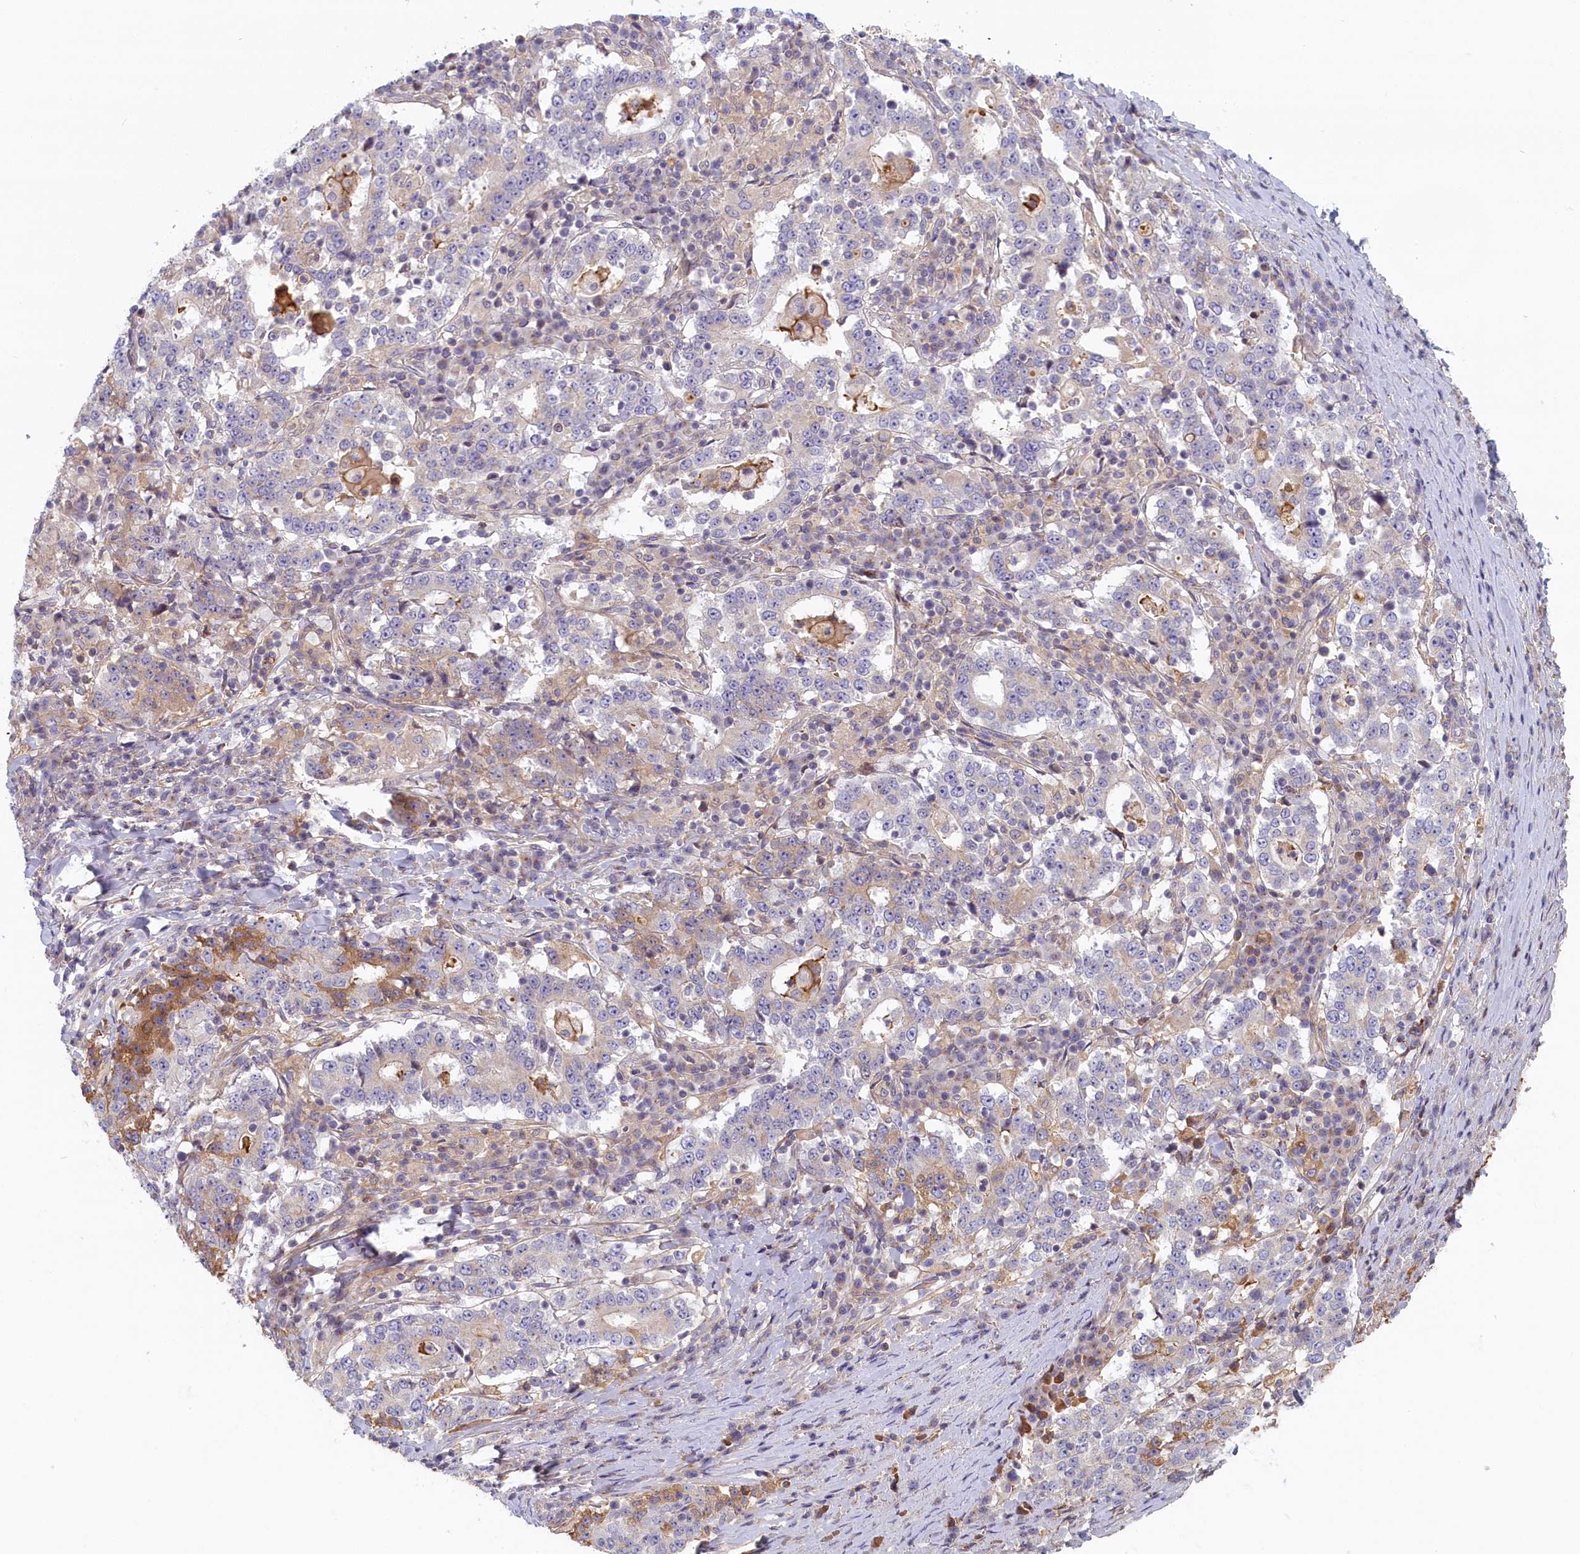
{"staining": {"intensity": "negative", "quantity": "none", "location": "none"}, "tissue": "stomach cancer", "cell_type": "Tumor cells", "image_type": "cancer", "snomed": [{"axis": "morphology", "description": "Adenocarcinoma, NOS"}, {"axis": "topography", "description": "Stomach"}], "caption": "The image shows no staining of tumor cells in stomach cancer (adenocarcinoma). The staining is performed using DAB (3,3'-diaminobenzidine) brown chromogen with nuclei counter-stained in using hematoxylin.", "gene": "STX16", "patient": {"sex": "male", "age": 59}}